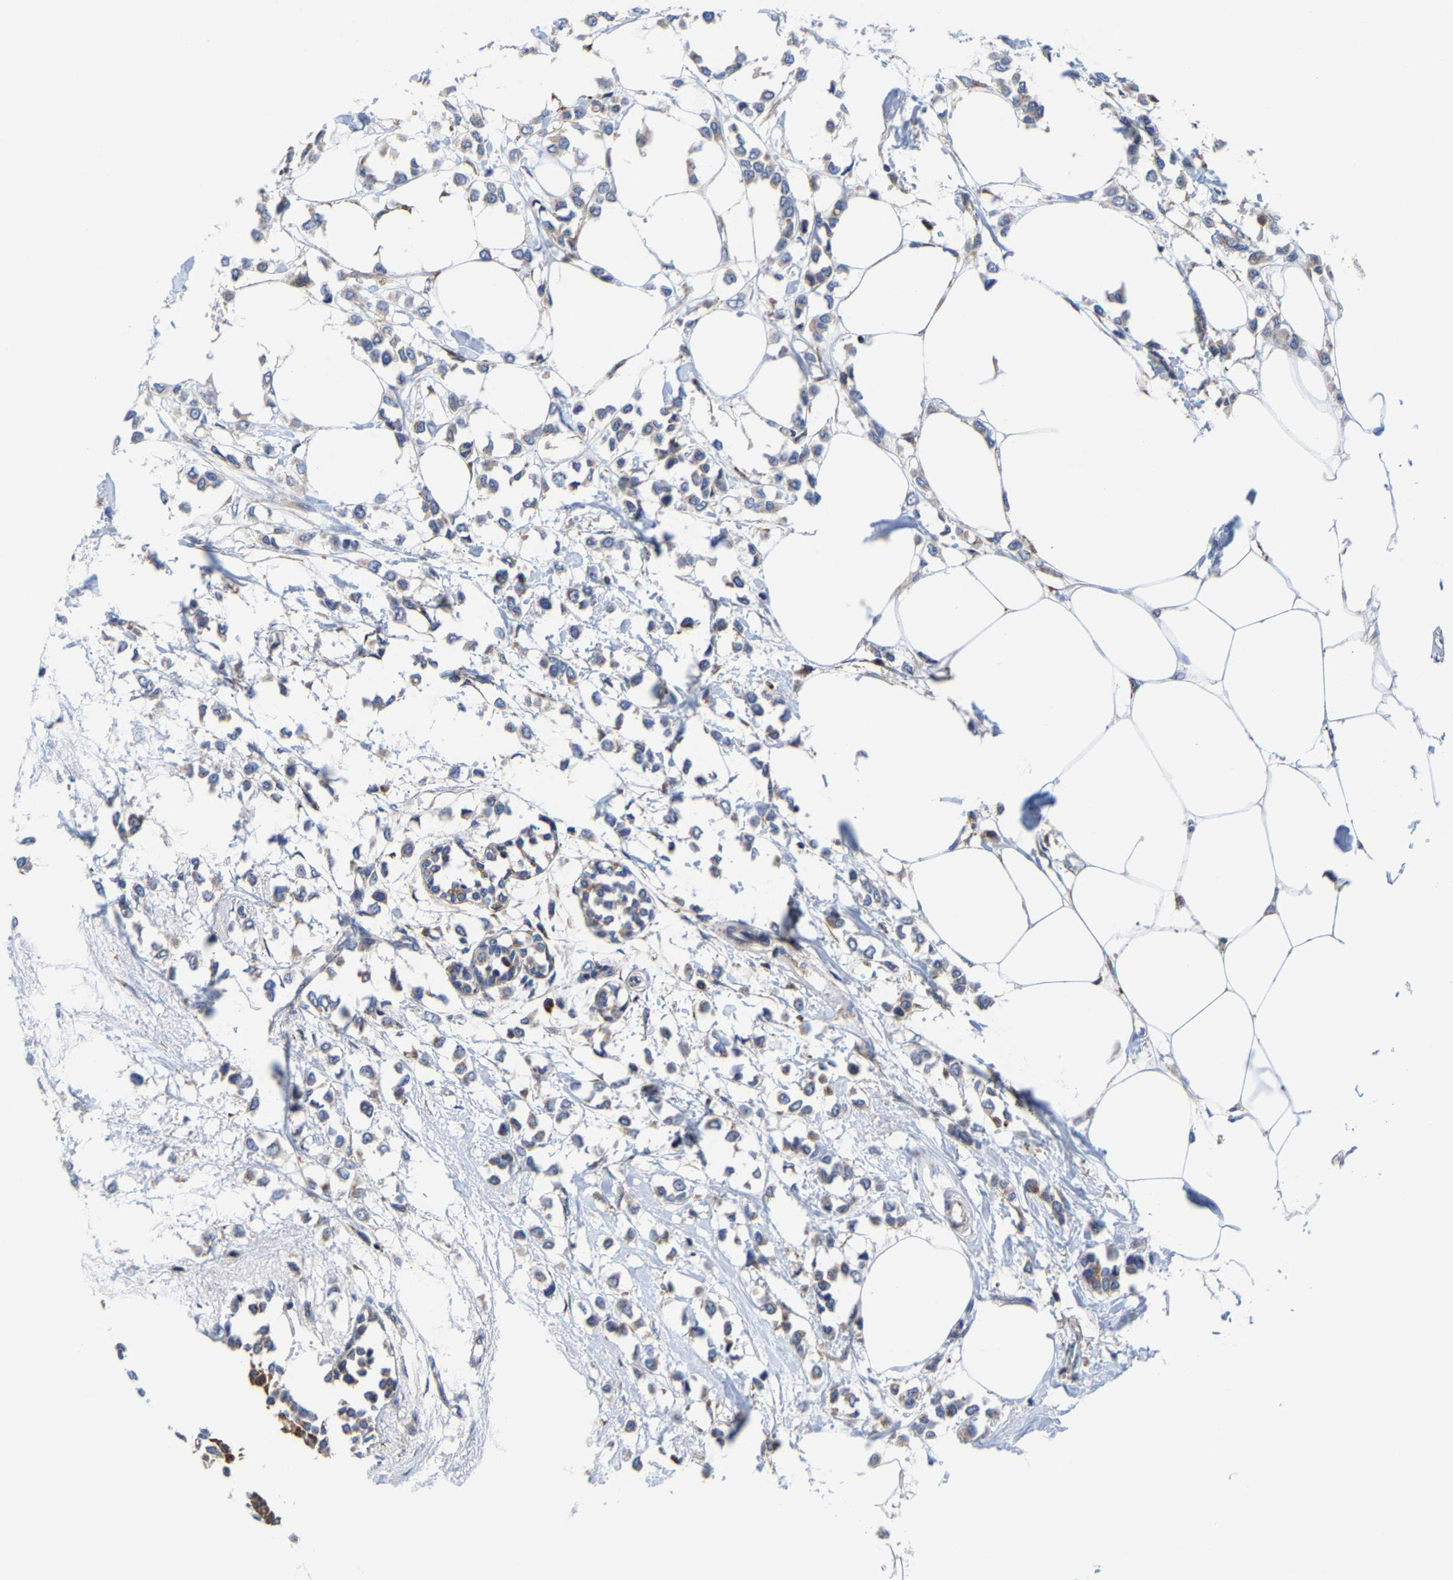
{"staining": {"intensity": "weak", "quantity": "25%-75%", "location": "cytoplasmic/membranous"}, "tissue": "breast cancer", "cell_type": "Tumor cells", "image_type": "cancer", "snomed": [{"axis": "morphology", "description": "Lobular carcinoma"}, {"axis": "topography", "description": "Breast"}], "caption": "The histopathology image displays immunohistochemical staining of breast cancer. There is weak cytoplasmic/membranous staining is appreciated in approximately 25%-75% of tumor cells.", "gene": "PFKFB3", "patient": {"sex": "female", "age": 51}}